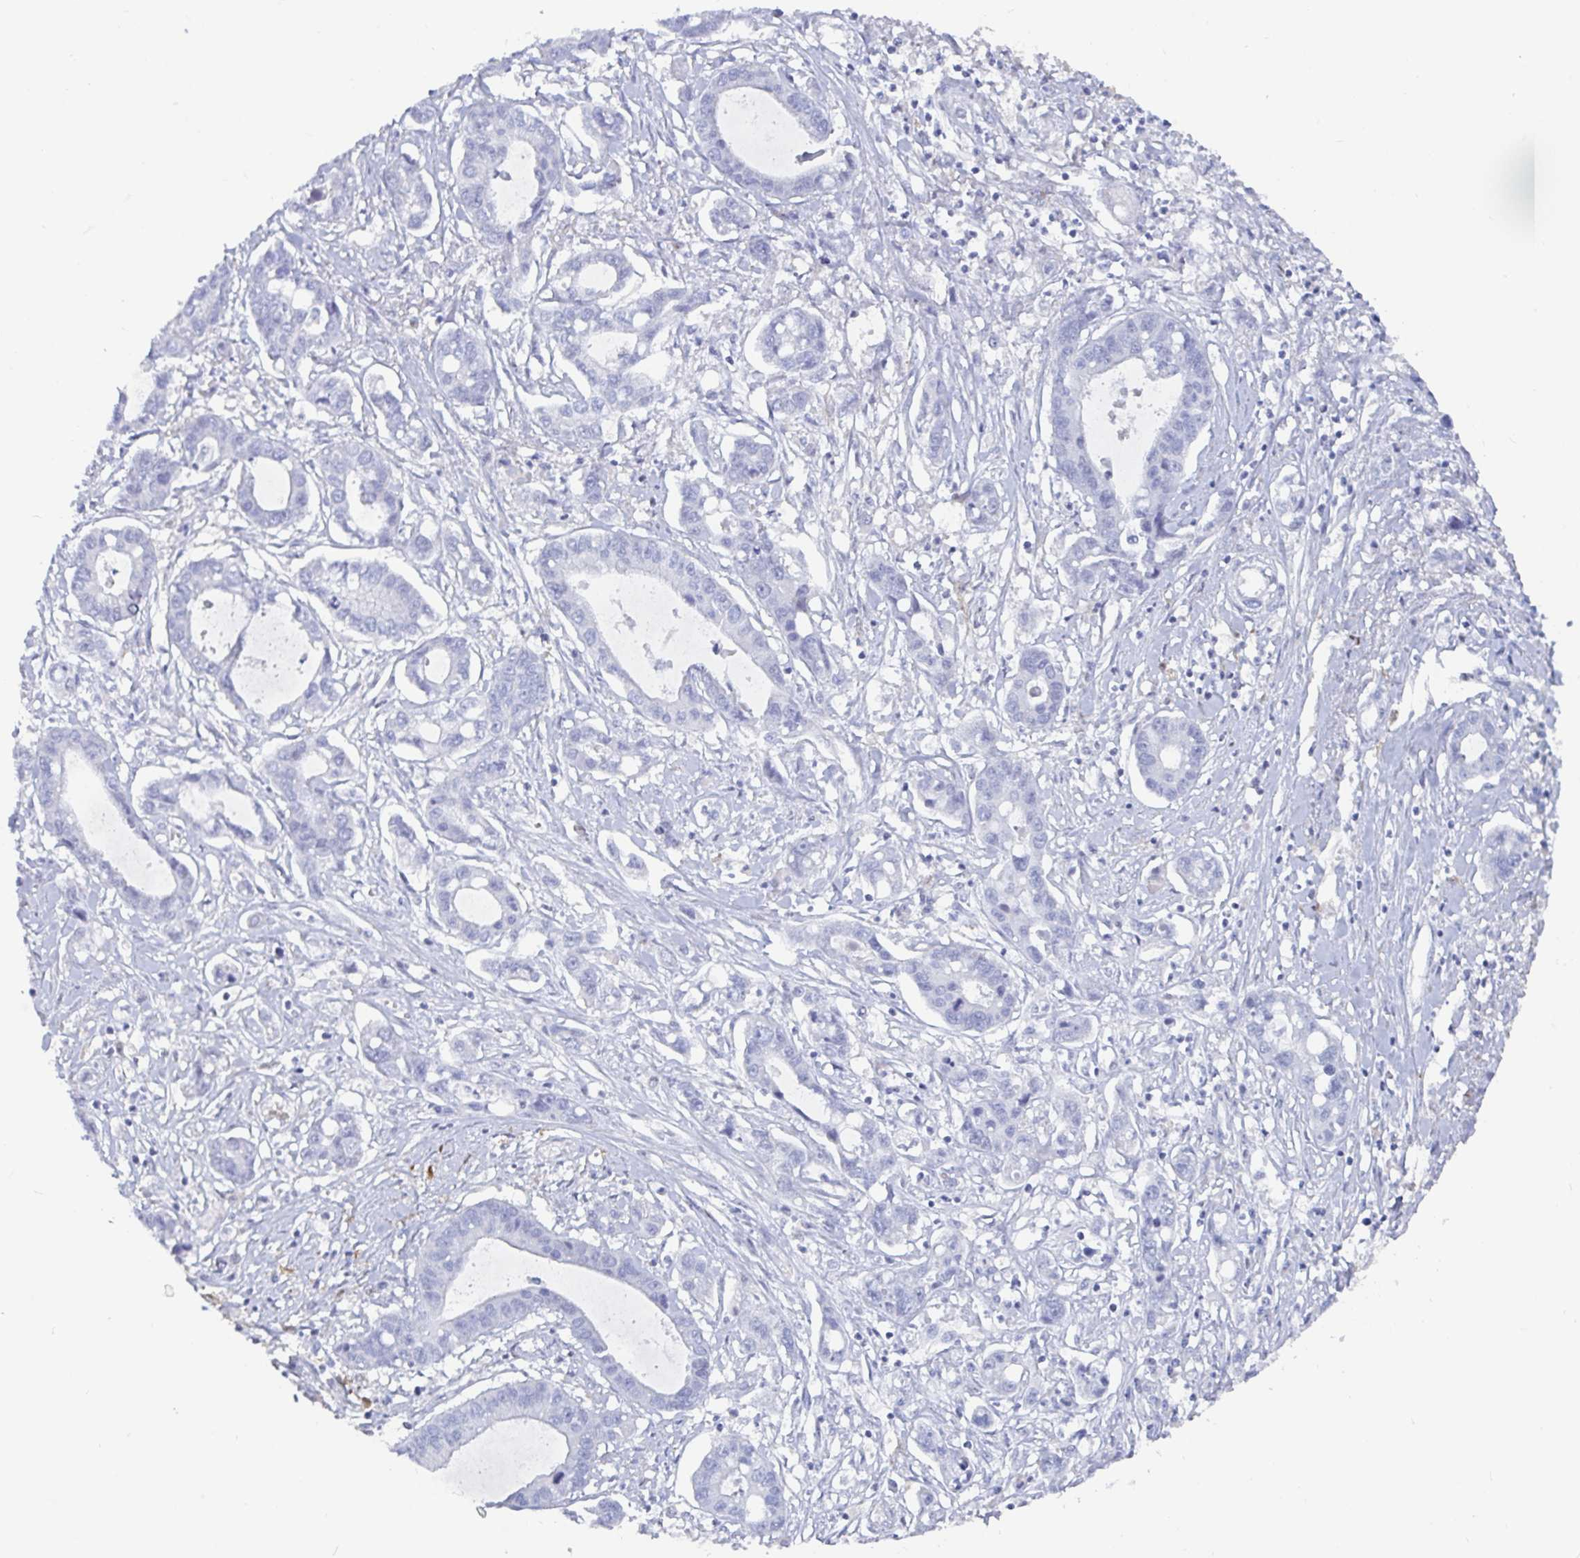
{"staining": {"intensity": "negative", "quantity": "none", "location": "none"}, "tissue": "liver cancer", "cell_type": "Tumor cells", "image_type": "cancer", "snomed": [{"axis": "morphology", "description": "Cholangiocarcinoma"}, {"axis": "topography", "description": "Liver"}], "caption": "Immunohistochemistry of human liver cancer shows no staining in tumor cells. The staining was performed using DAB to visualize the protein expression in brown, while the nuclei were stained in blue with hematoxylin (Magnification: 20x).", "gene": "OR2A4", "patient": {"sex": "male", "age": 58}}